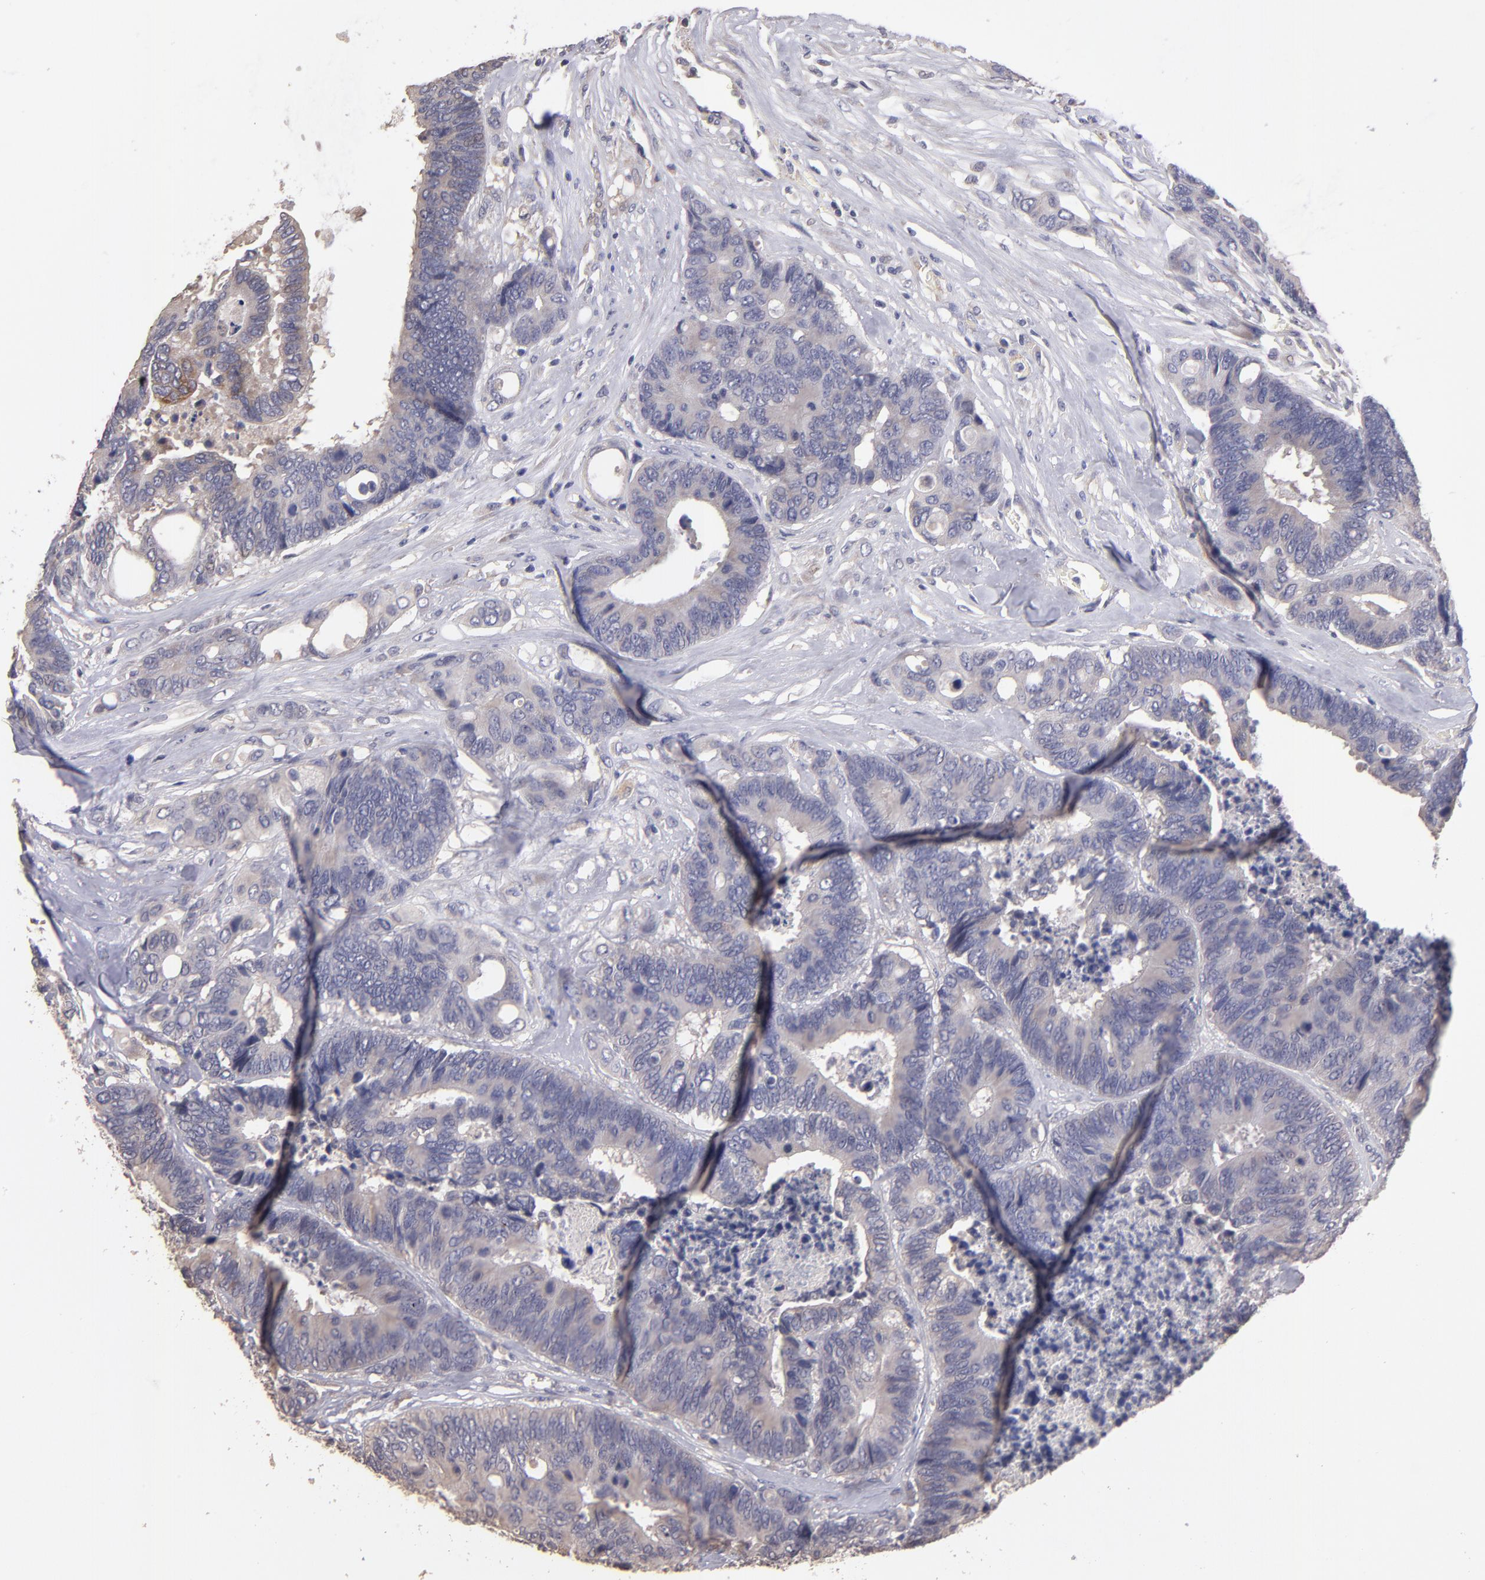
{"staining": {"intensity": "weak", "quantity": "<25%", "location": "cytoplasmic/membranous"}, "tissue": "colorectal cancer", "cell_type": "Tumor cells", "image_type": "cancer", "snomed": [{"axis": "morphology", "description": "Adenocarcinoma, NOS"}, {"axis": "topography", "description": "Rectum"}], "caption": "This photomicrograph is of colorectal cancer stained with immunohistochemistry to label a protein in brown with the nuclei are counter-stained blue. There is no expression in tumor cells. (DAB (3,3'-diaminobenzidine) immunohistochemistry, high magnification).", "gene": "GNAZ", "patient": {"sex": "male", "age": 55}}